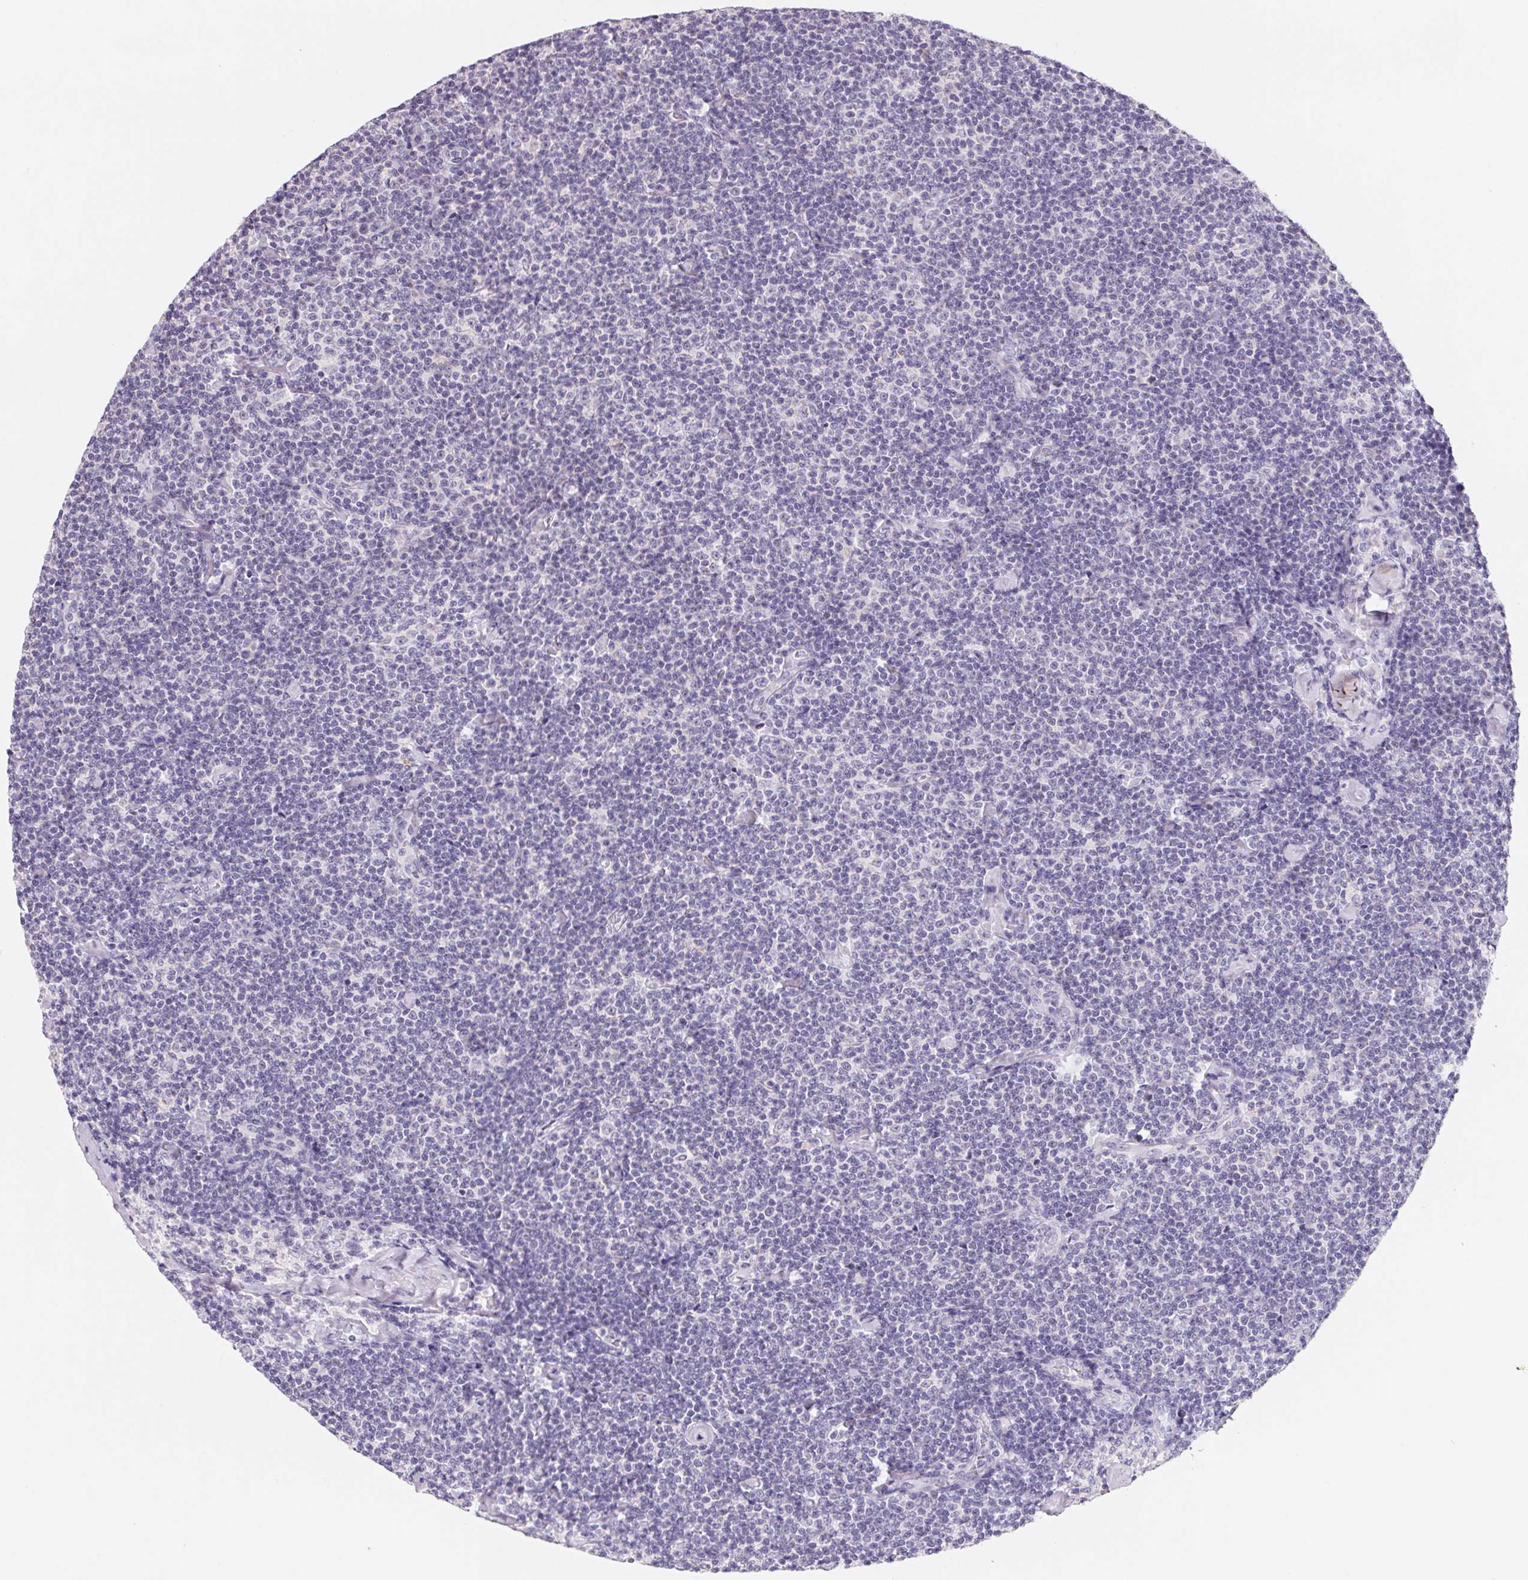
{"staining": {"intensity": "negative", "quantity": "none", "location": "none"}, "tissue": "lymphoma", "cell_type": "Tumor cells", "image_type": "cancer", "snomed": [{"axis": "morphology", "description": "Malignant lymphoma, non-Hodgkin's type, Low grade"}, {"axis": "topography", "description": "Lymph node"}], "caption": "High magnification brightfield microscopy of lymphoma stained with DAB (brown) and counterstained with hematoxylin (blue): tumor cells show no significant expression. (DAB (3,3'-diaminobenzidine) immunohistochemistry with hematoxylin counter stain).", "gene": "FDX1", "patient": {"sex": "male", "age": 81}}